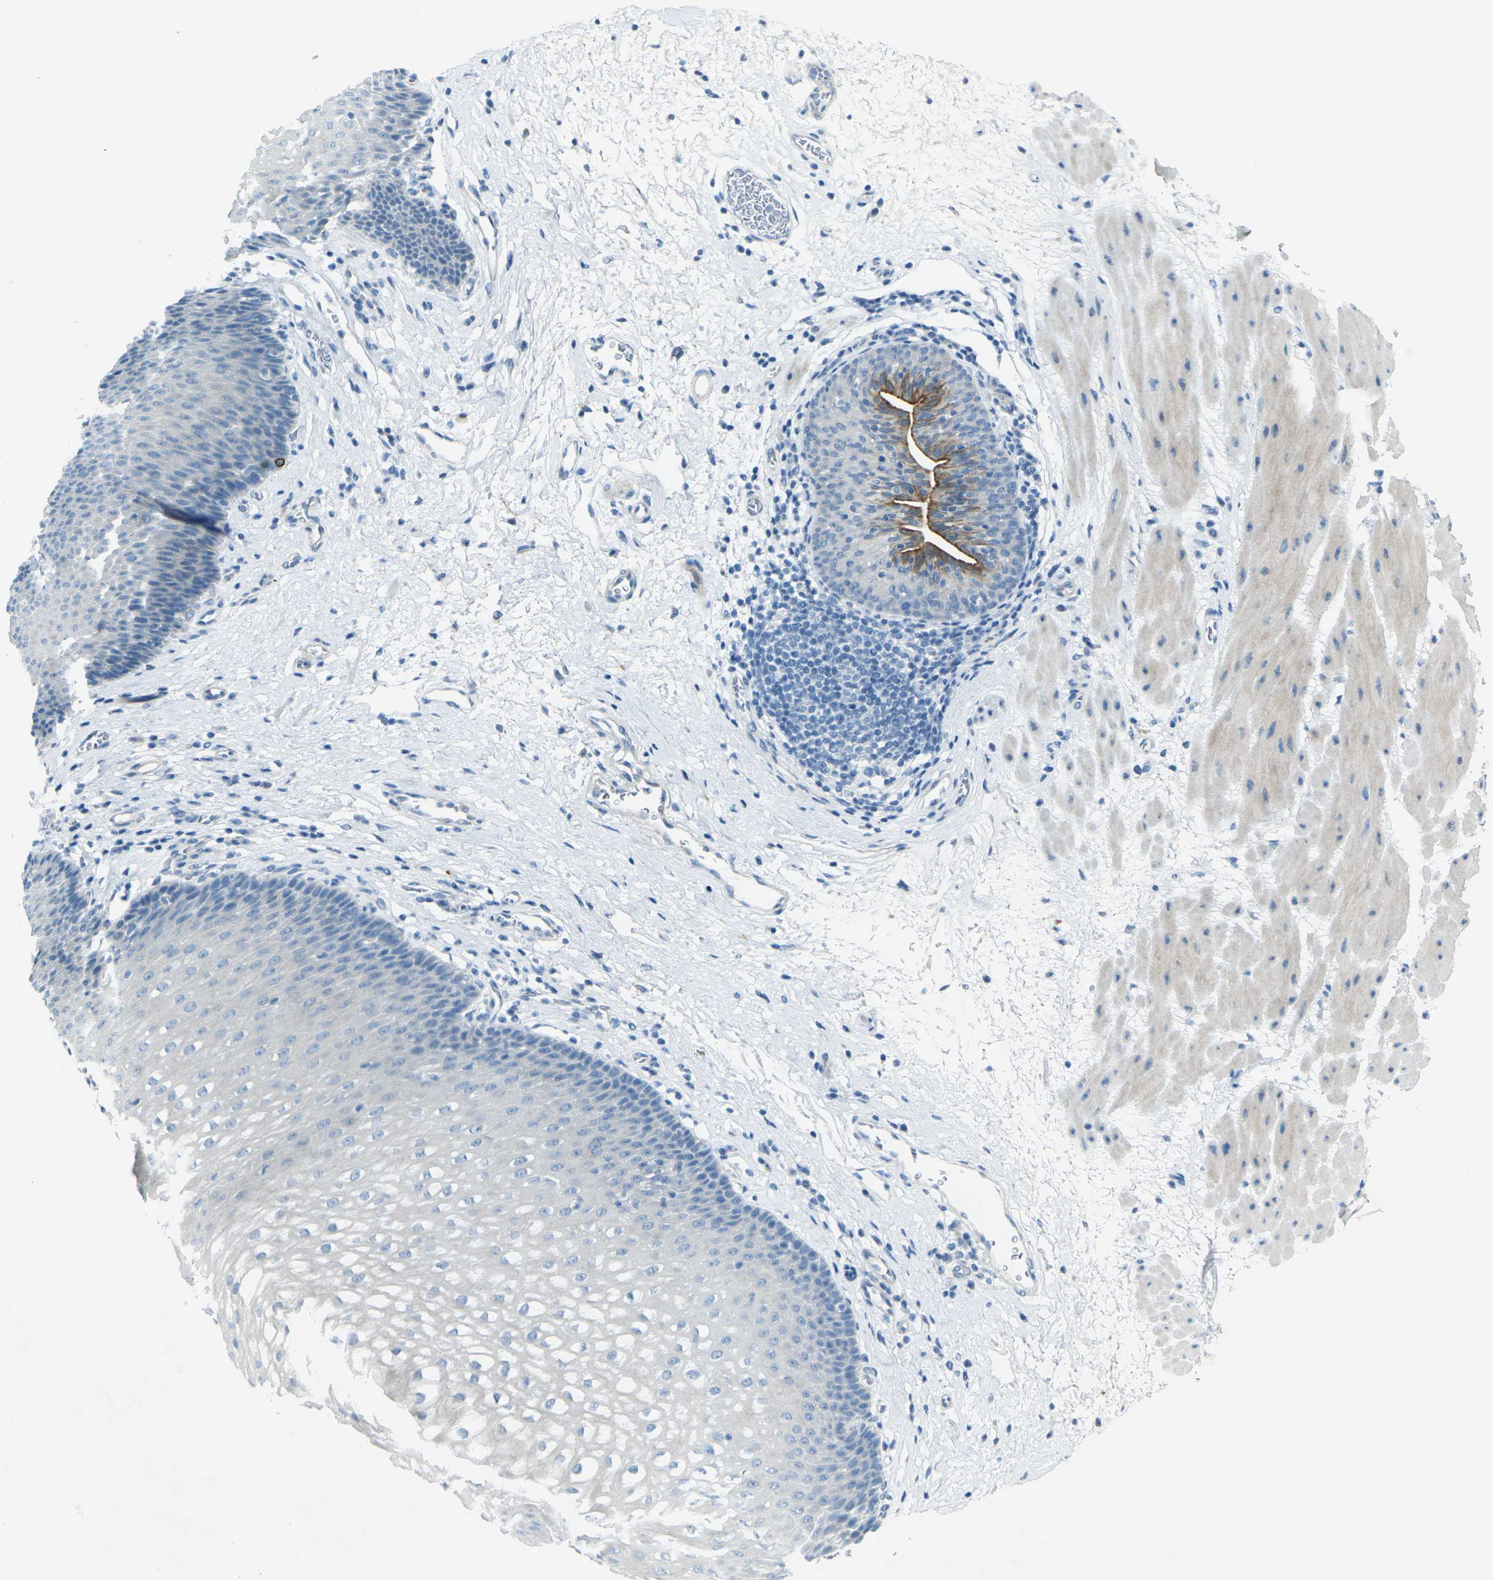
{"staining": {"intensity": "negative", "quantity": "none", "location": "none"}, "tissue": "esophagus", "cell_type": "Squamous epithelial cells", "image_type": "normal", "snomed": [{"axis": "morphology", "description": "Normal tissue, NOS"}, {"axis": "topography", "description": "Esophagus"}], "caption": "This histopathology image is of benign esophagus stained with immunohistochemistry to label a protein in brown with the nuclei are counter-stained blue. There is no positivity in squamous epithelial cells.", "gene": "ANKRD46", "patient": {"sex": "male", "age": 48}}